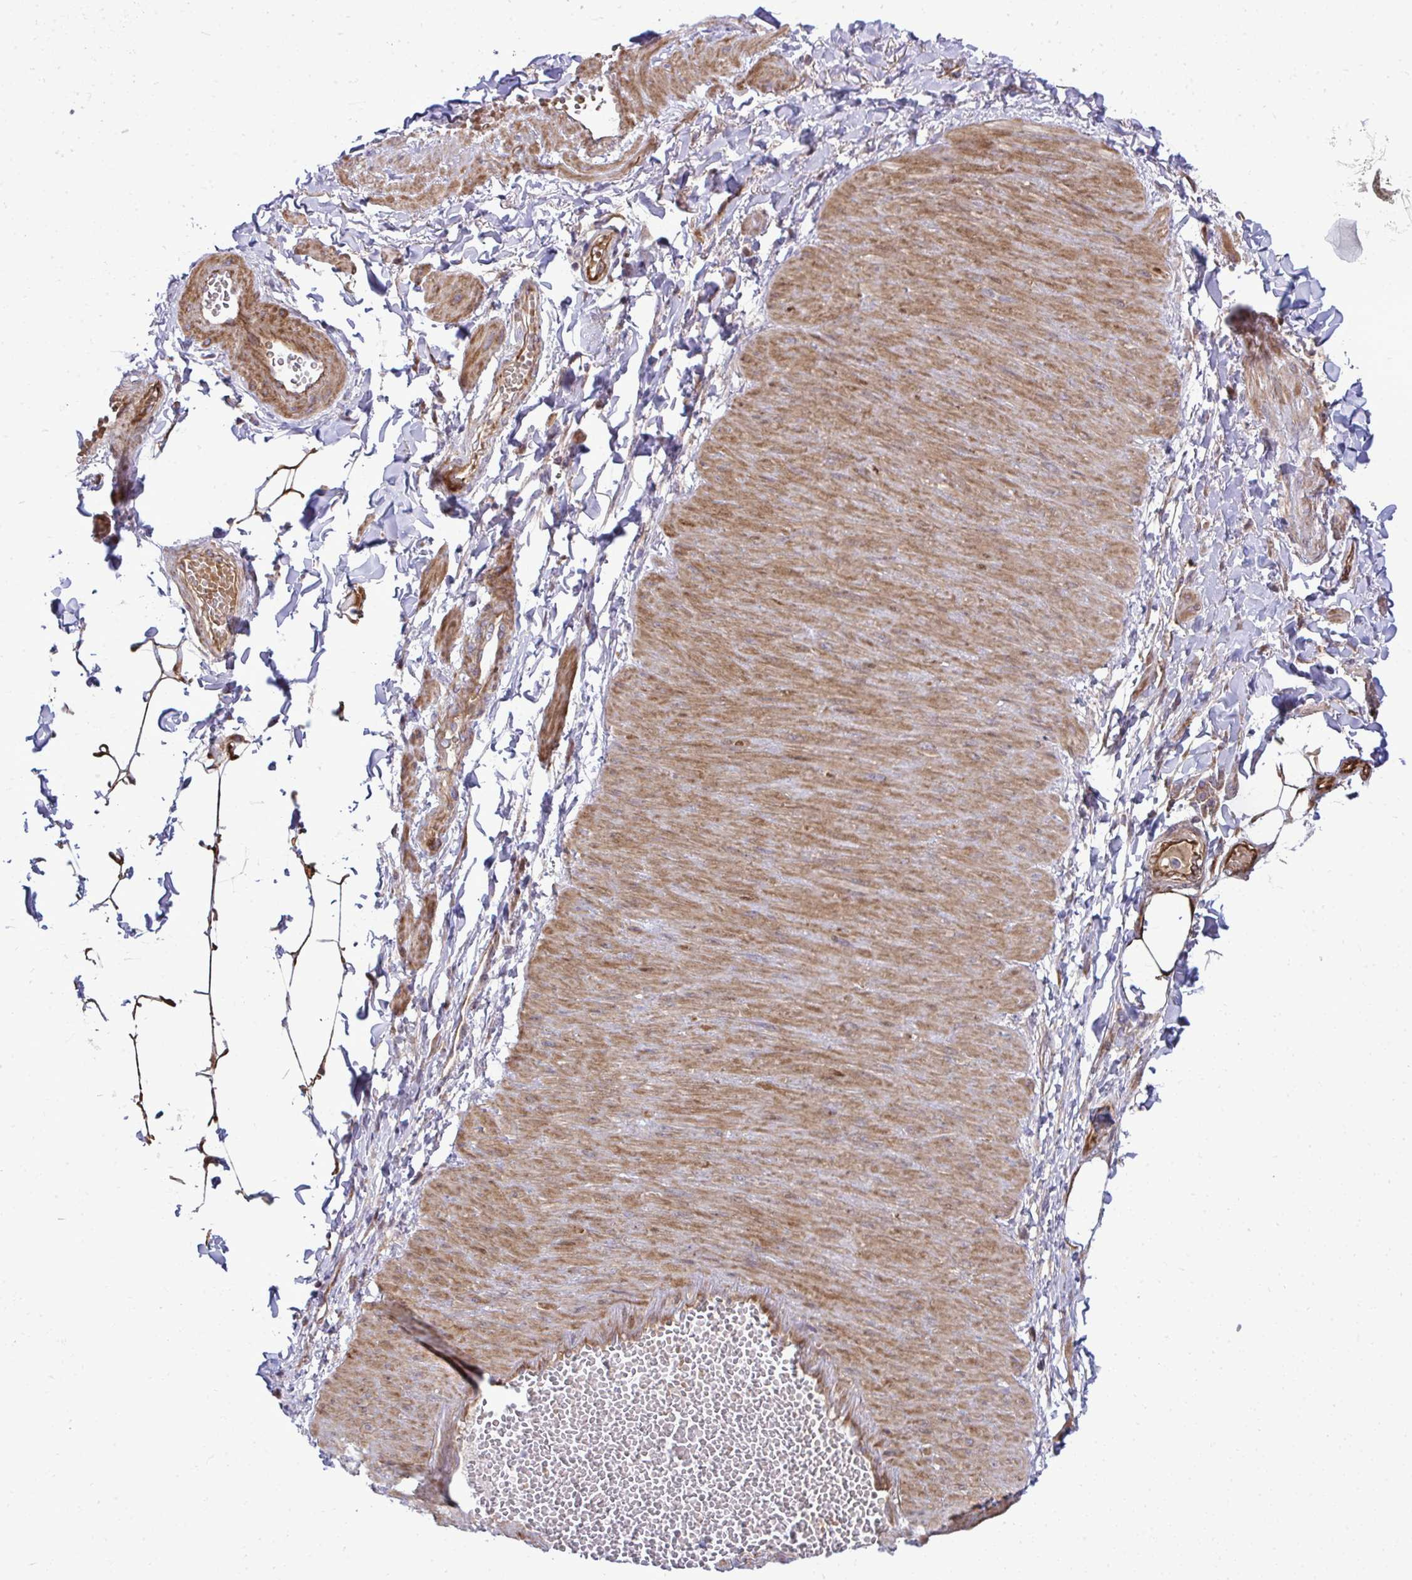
{"staining": {"intensity": "strong", "quantity": ">75%", "location": "cytoplasmic/membranous"}, "tissue": "adipose tissue", "cell_type": "Adipocytes", "image_type": "normal", "snomed": [{"axis": "morphology", "description": "Normal tissue, NOS"}, {"axis": "topography", "description": "Epididymis"}, {"axis": "topography", "description": "Peripheral nerve tissue"}], "caption": "Immunohistochemical staining of unremarkable human adipose tissue shows high levels of strong cytoplasmic/membranous positivity in approximately >75% of adipocytes.", "gene": "ZSCAN9", "patient": {"sex": "male", "age": 32}}